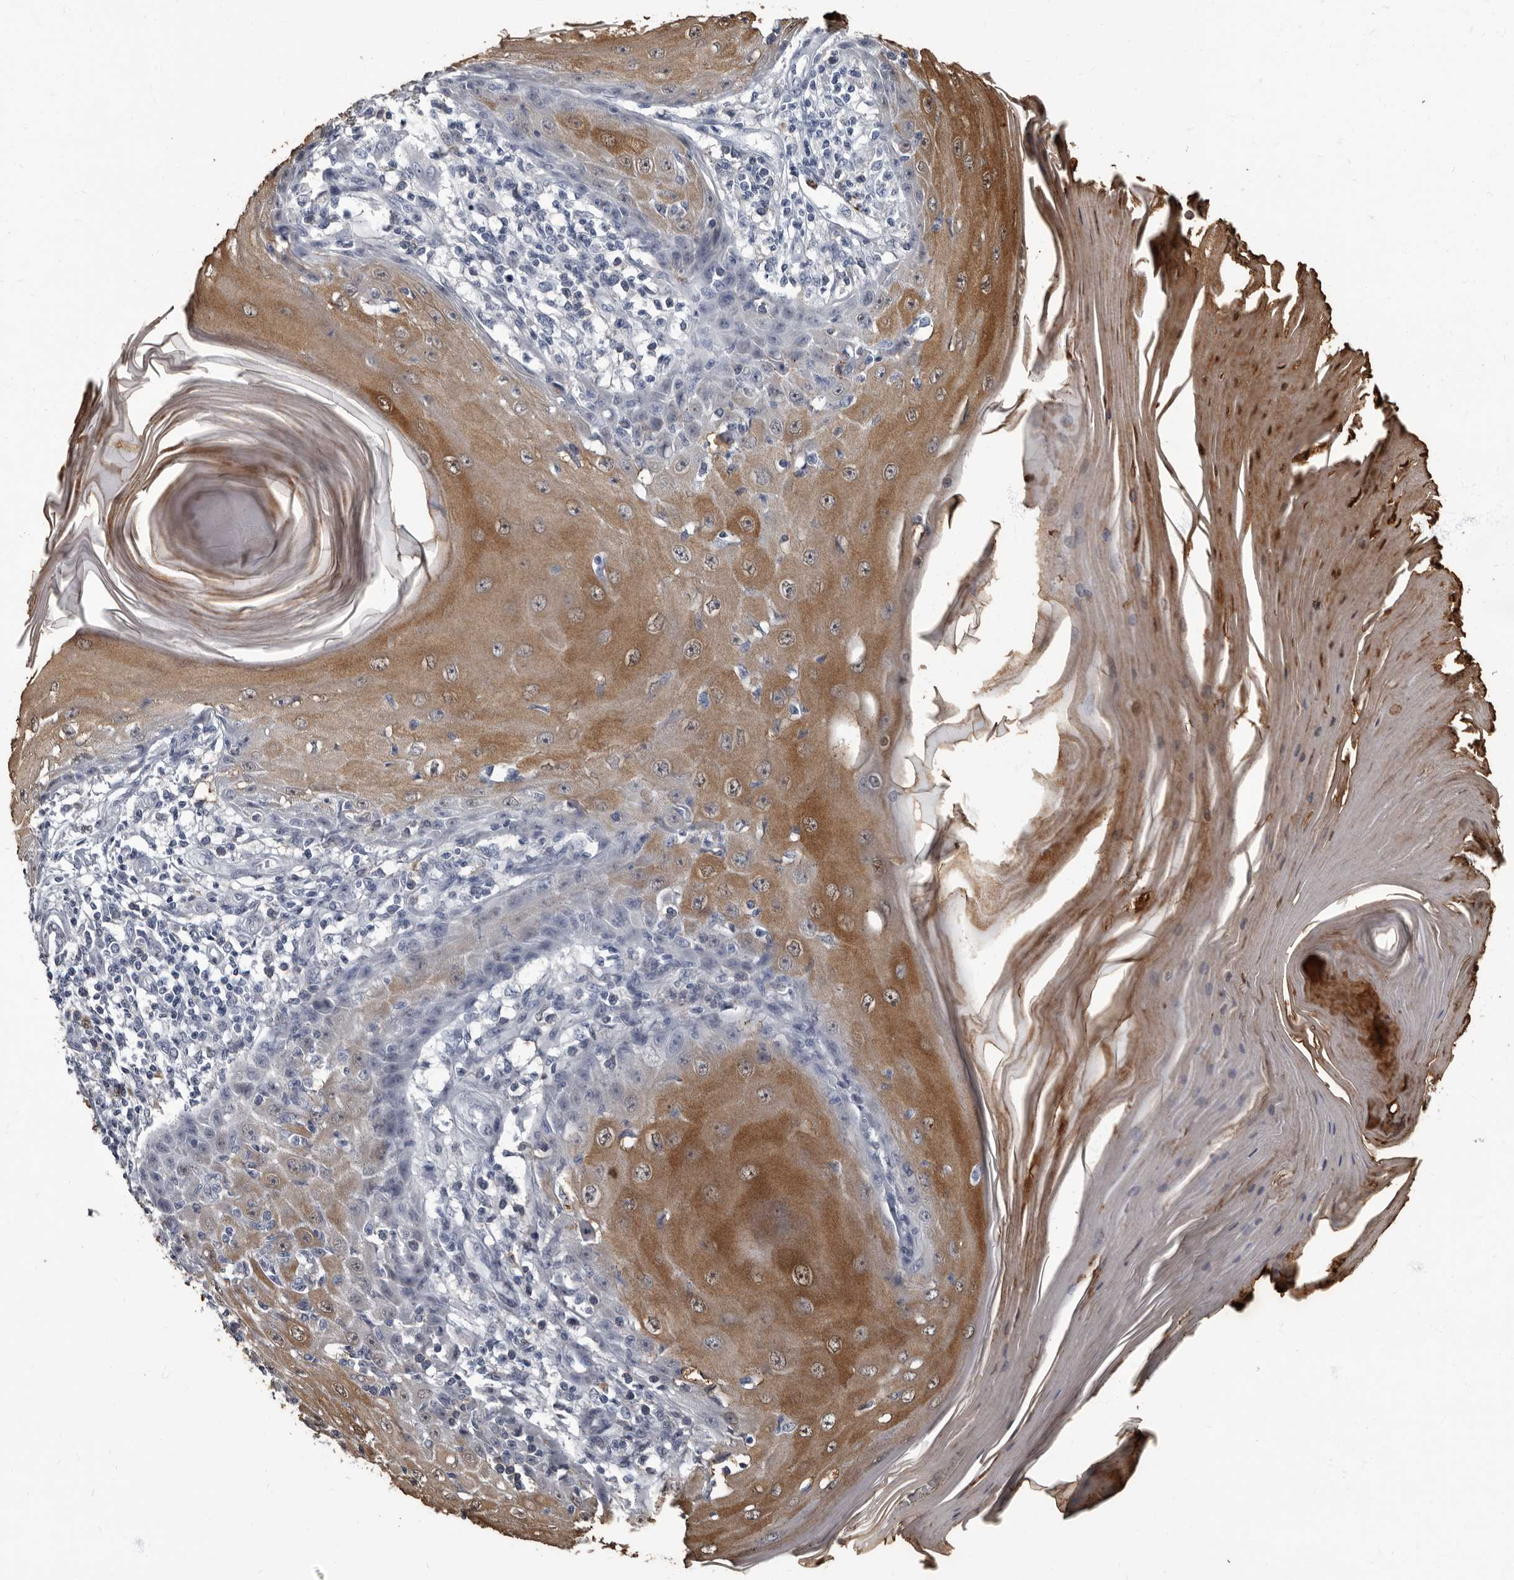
{"staining": {"intensity": "moderate", "quantity": ">75%", "location": "cytoplasmic/membranous,nuclear"}, "tissue": "skin cancer", "cell_type": "Tumor cells", "image_type": "cancer", "snomed": [{"axis": "morphology", "description": "Squamous cell carcinoma, NOS"}, {"axis": "topography", "description": "Skin"}], "caption": "Squamous cell carcinoma (skin) was stained to show a protein in brown. There is medium levels of moderate cytoplasmic/membranous and nuclear staining in approximately >75% of tumor cells.", "gene": "TPD52L1", "patient": {"sex": "female", "age": 73}}